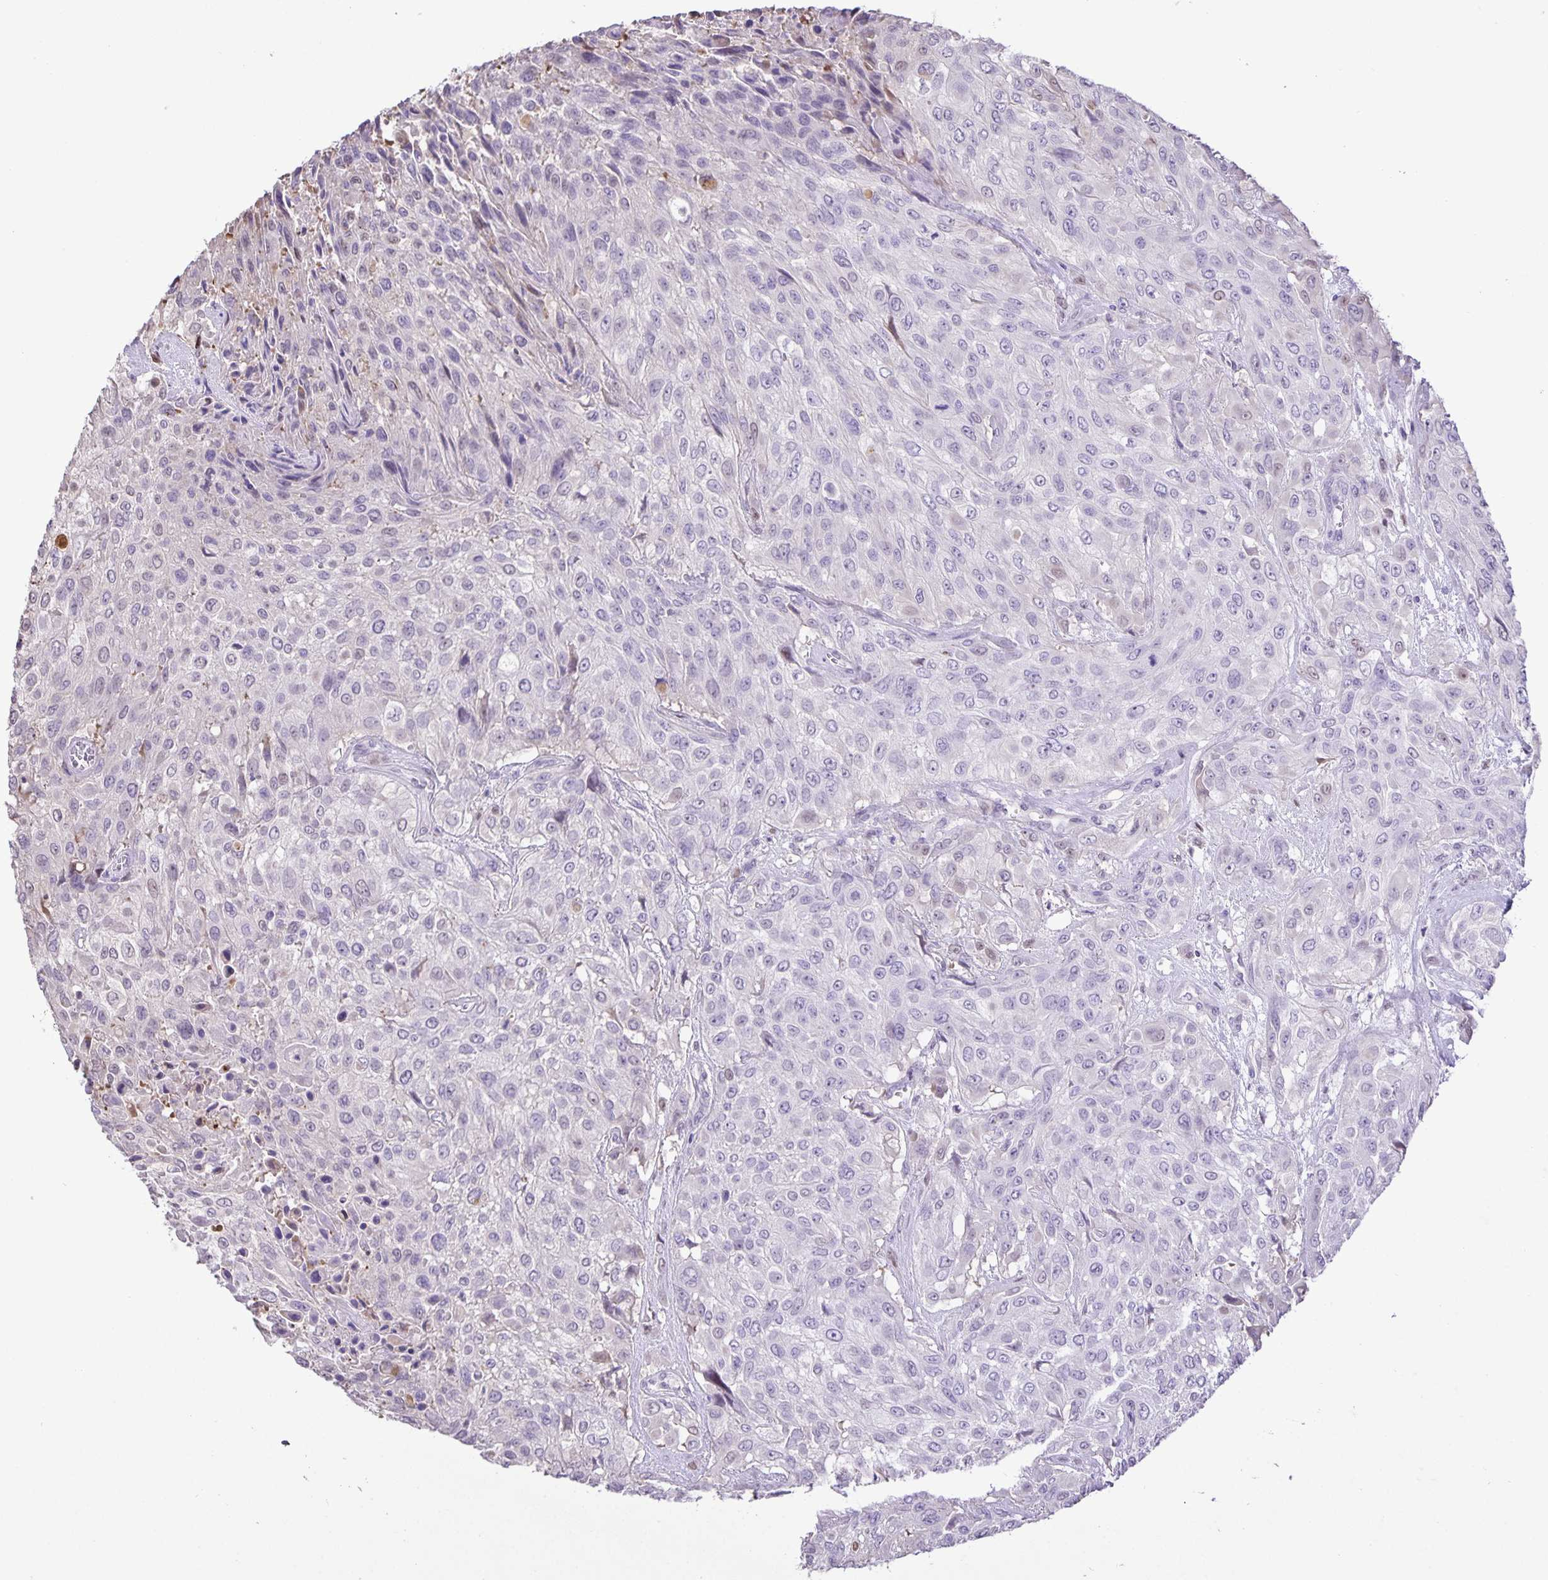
{"staining": {"intensity": "negative", "quantity": "none", "location": "none"}, "tissue": "urothelial cancer", "cell_type": "Tumor cells", "image_type": "cancer", "snomed": [{"axis": "morphology", "description": "Urothelial carcinoma, High grade"}, {"axis": "topography", "description": "Urinary bladder"}], "caption": "Immunohistochemical staining of urothelial cancer exhibits no significant expression in tumor cells.", "gene": "ONECUT2", "patient": {"sex": "male", "age": 57}}